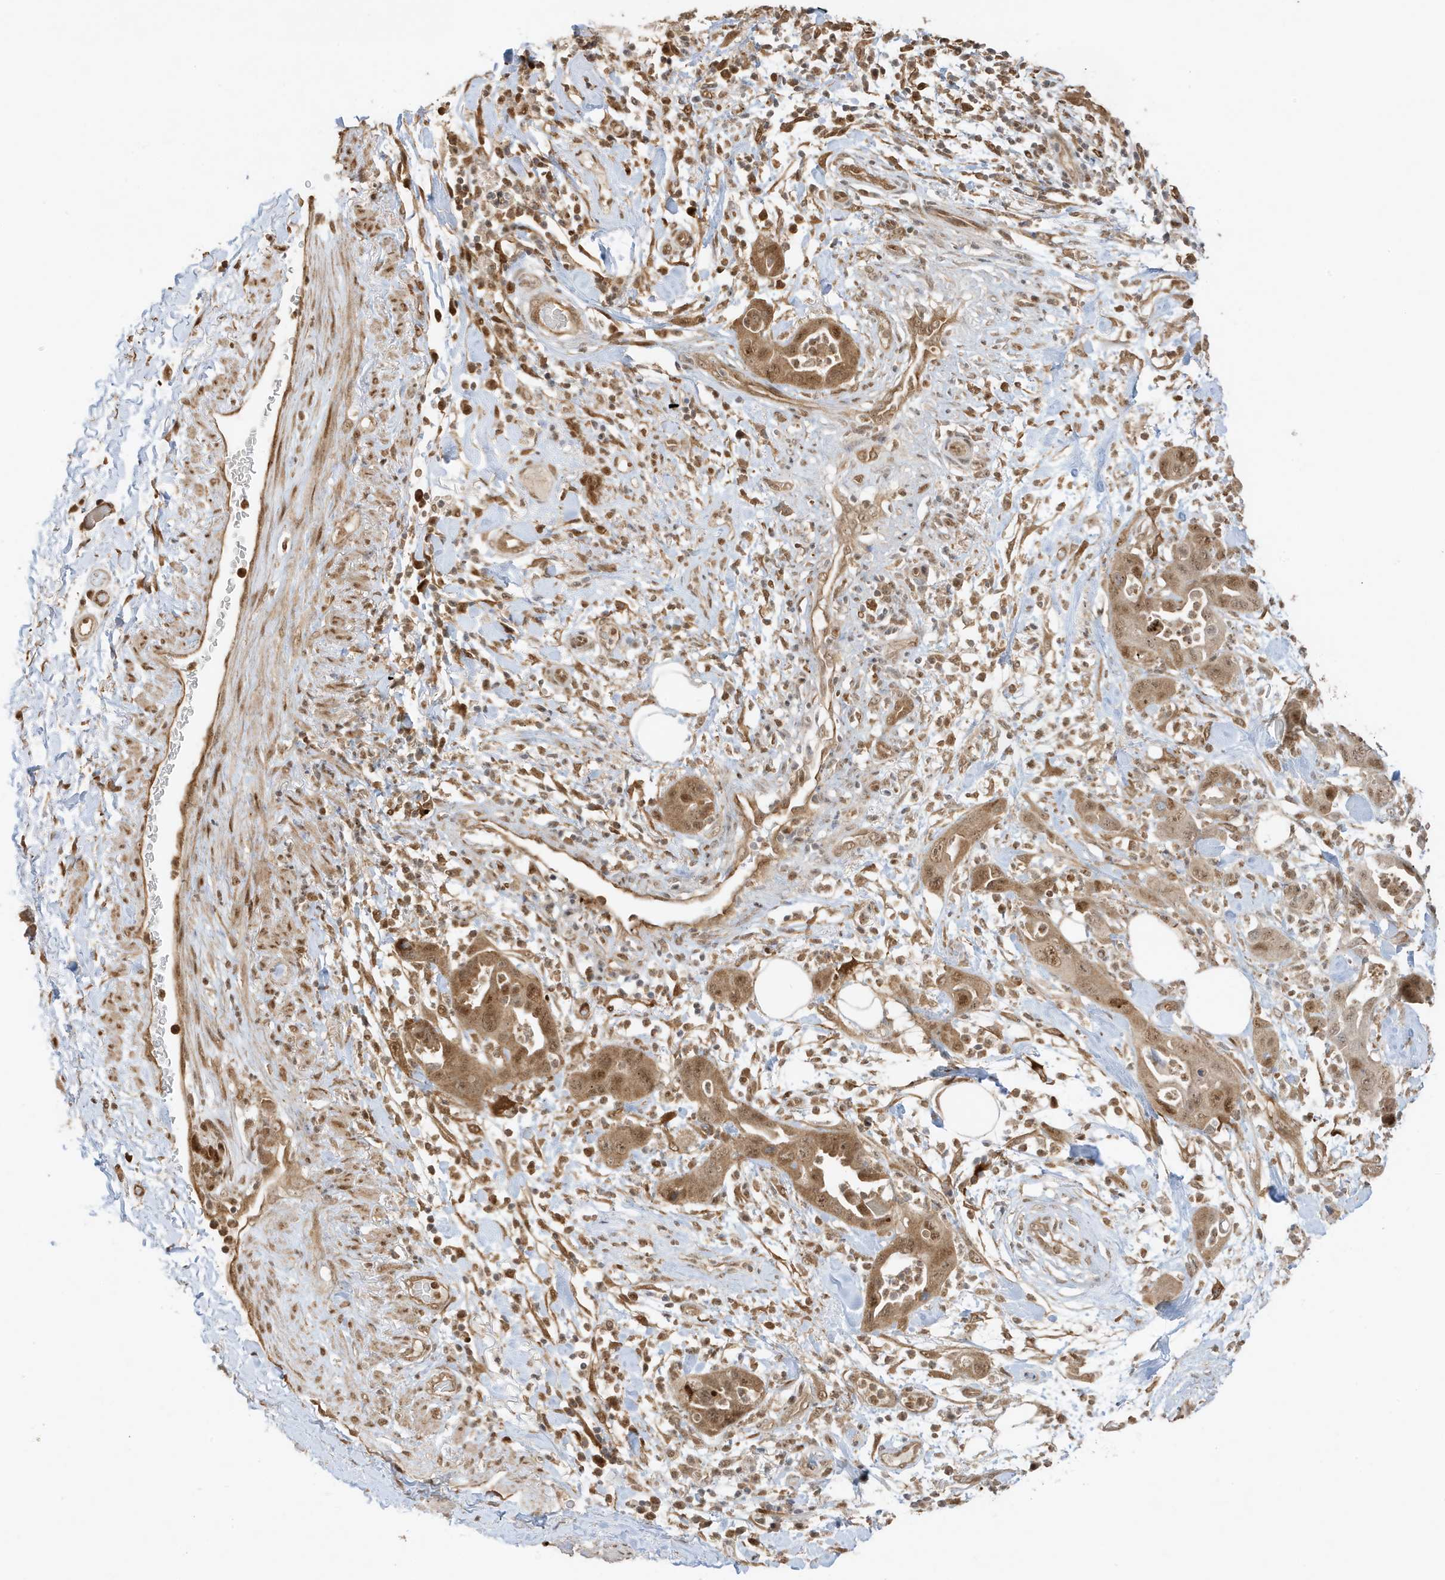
{"staining": {"intensity": "moderate", "quantity": "<25%", "location": "cytoplasmic/membranous,nuclear"}, "tissue": "pancreatic cancer", "cell_type": "Tumor cells", "image_type": "cancer", "snomed": [{"axis": "morphology", "description": "Adenocarcinoma, NOS"}, {"axis": "topography", "description": "Pancreas"}], "caption": "A micrograph of pancreatic cancer stained for a protein demonstrates moderate cytoplasmic/membranous and nuclear brown staining in tumor cells.", "gene": "ZBTB41", "patient": {"sex": "female", "age": 71}}